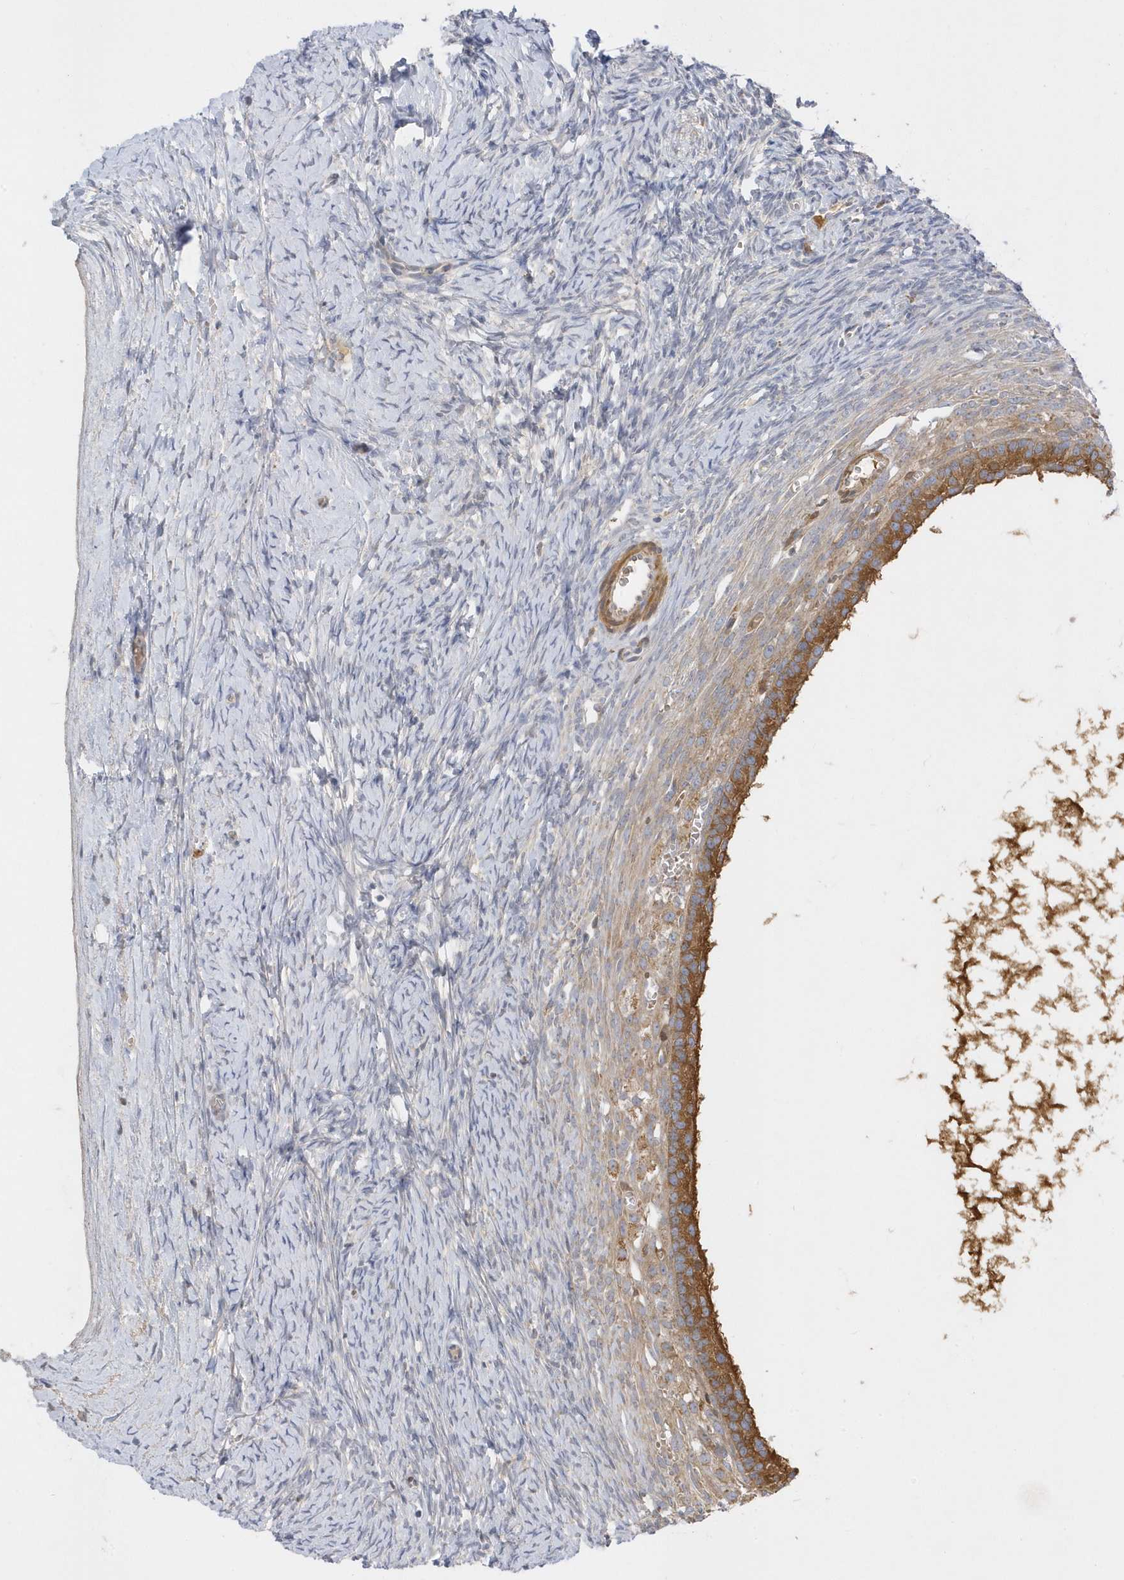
{"staining": {"intensity": "moderate", "quantity": ">75%", "location": "cytoplasmic/membranous"}, "tissue": "ovary", "cell_type": "Follicle cells", "image_type": "normal", "snomed": [{"axis": "morphology", "description": "Normal tissue, NOS"}, {"axis": "morphology", "description": "Developmental malformation"}, {"axis": "topography", "description": "Ovary"}], "caption": "Immunohistochemical staining of normal ovary demonstrates medium levels of moderate cytoplasmic/membranous staining in about >75% of follicle cells. Using DAB (3,3'-diaminobenzidine) (brown) and hematoxylin (blue) stains, captured at high magnification using brightfield microscopy.", "gene": "DPP9", "patient": {"sex": "female", "age": 39}}